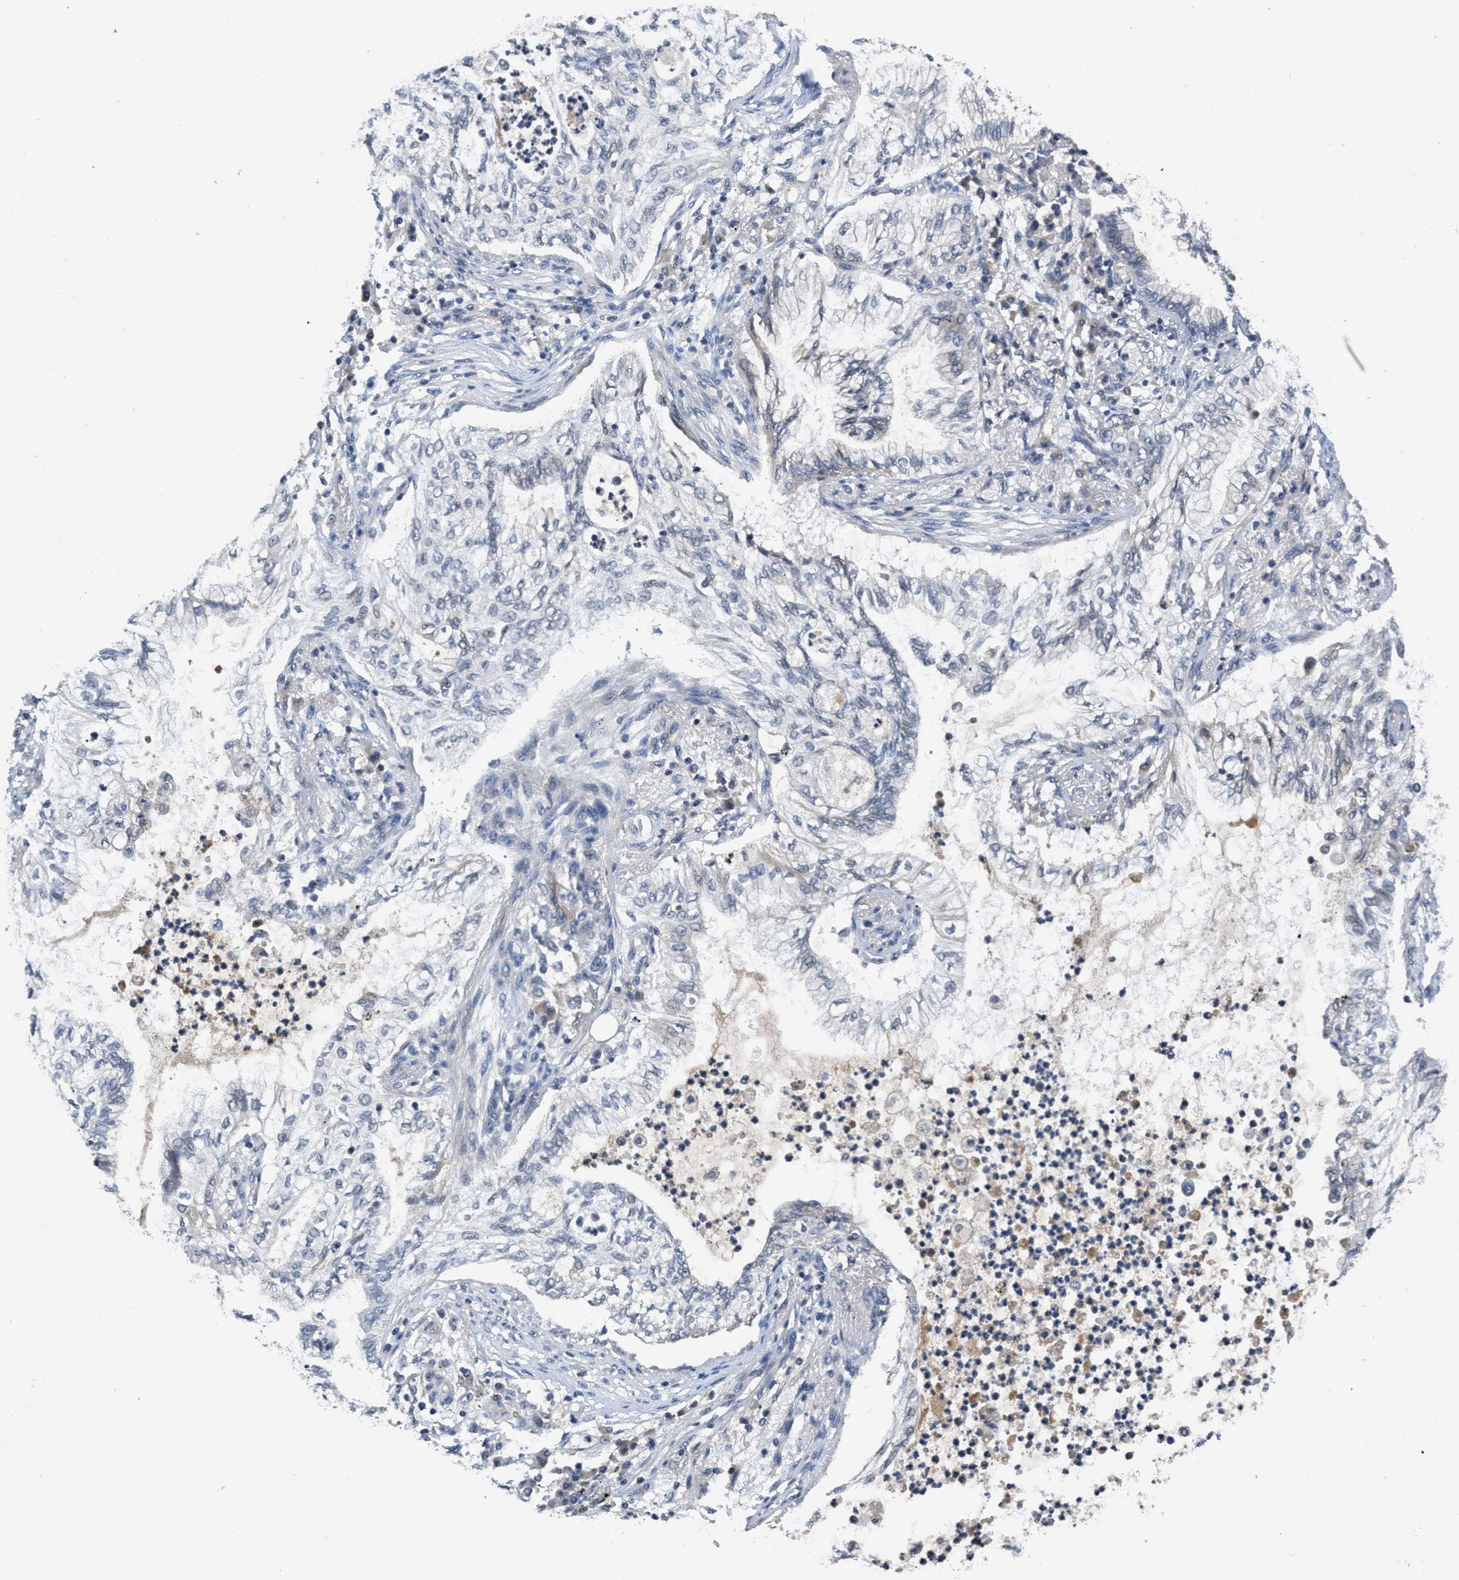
{"staining": {"intensity": "negative", "quantity": "none", "location": "none"}, "tissue": "lung cancer", "cell_type": "Tumor cells", "image_type": "cancer", "snomed": [{"axis": "morphology", "description": "Normal tissue, NOS"}, {"axis": "morphology", "description": "Adenocarcinoma, NOS"}, {"axis": "topography", "description": "Bronchus"}, {"axis": "topography", "description": "Lung"}], "caption": "A micrograph of human lung cancer is negative for staining in tumor cells.", "gene": "ANGPT1", "patient": {"sex": "female", "age": 70}}